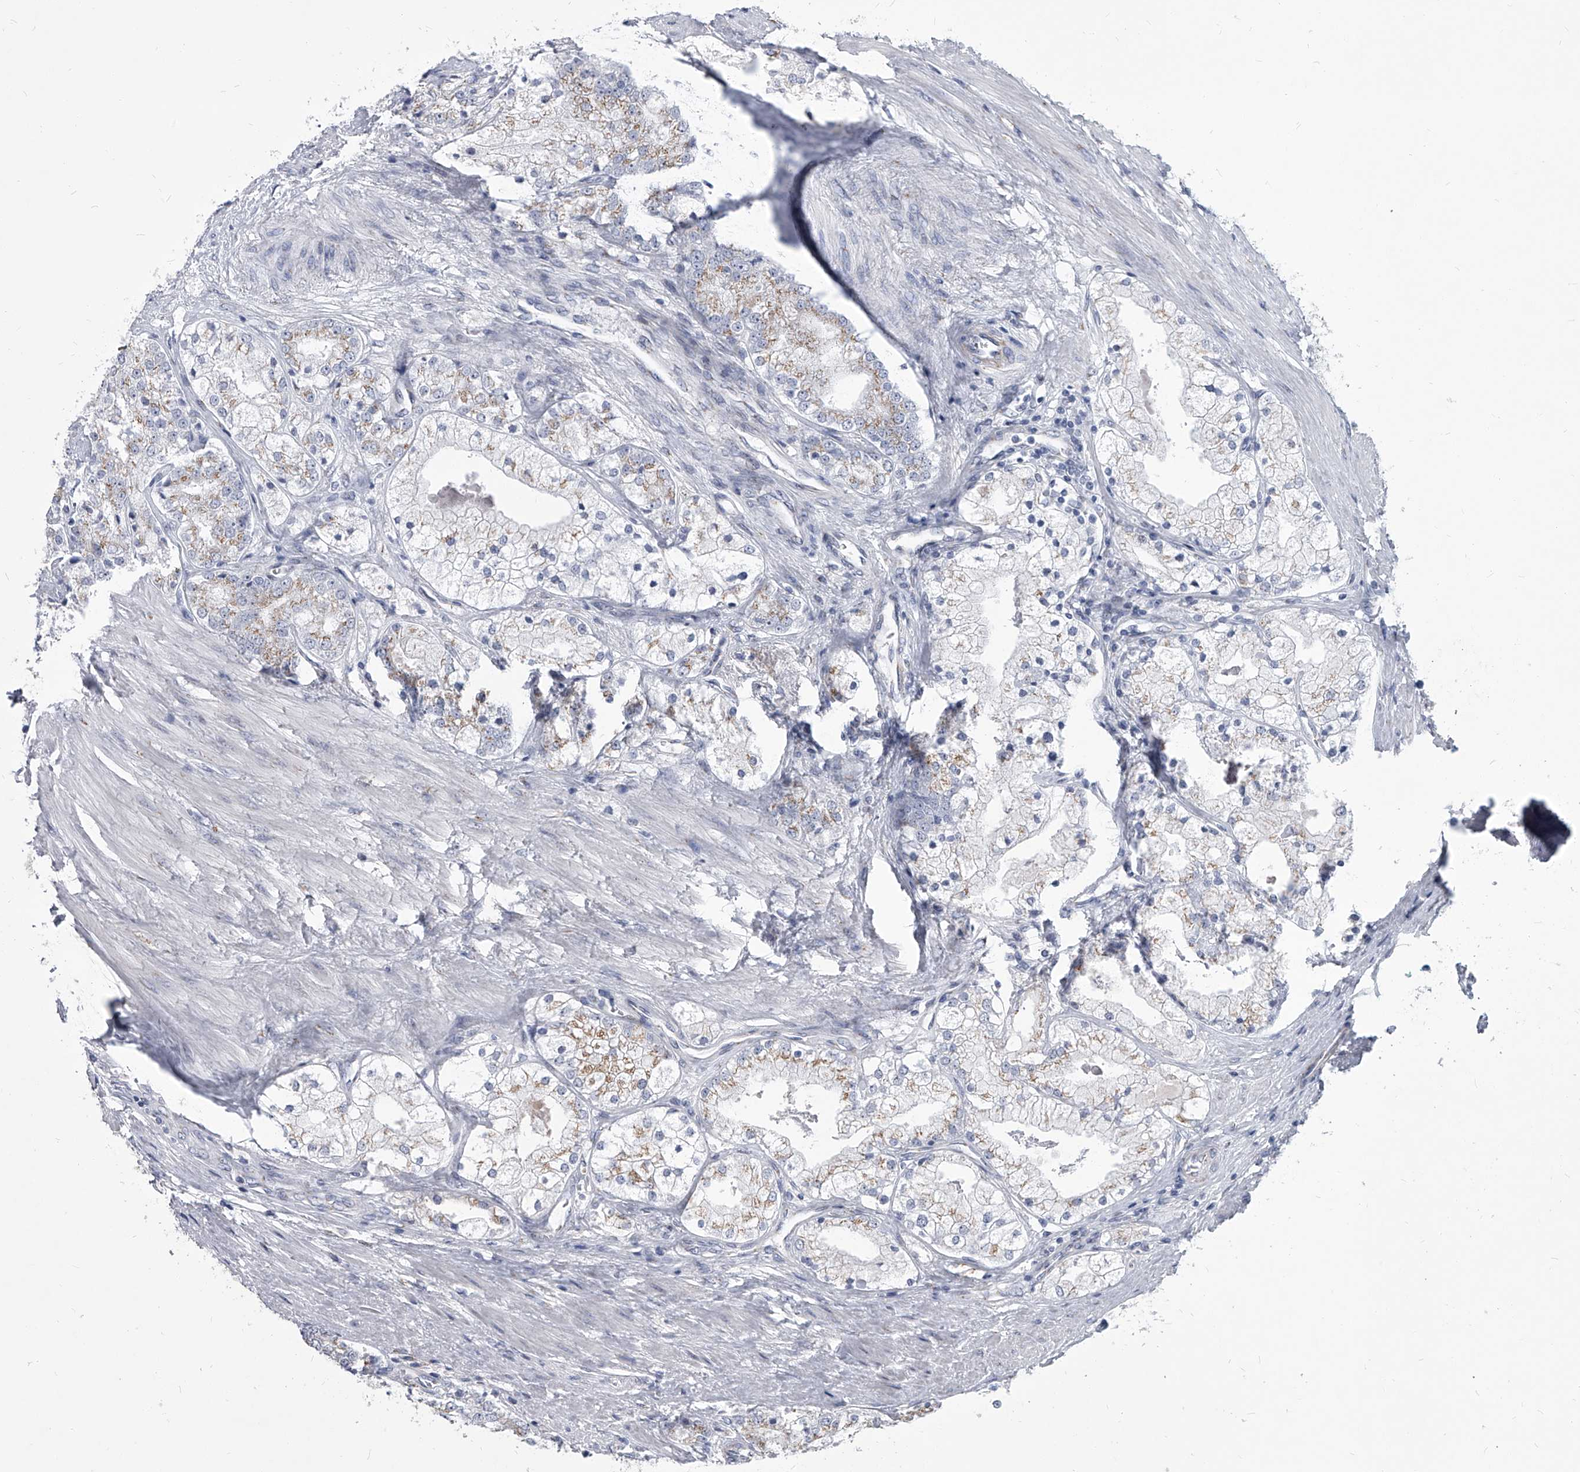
{"staining": {"intensity": "weak", "quantity": "25%-75%", "location": "cytoplasmic/membranous"}, "tissue": "prostate cancer", "cell_type": "Tumor cells", "image_type": "cancer", "snomed": [{"axis": "morphology", "description": "Adenocarcinoma, High grade"}, {"axis": "topography", "description": "Prostate"}], "caption": "Protein staining by immunohistochemistry demonstrates weak cytoplasmic/membranous positivity in about 25%-75% of tumor cells in high-grade adenocarcinoma (prostate).", "gene": "EVA1C", "patient": {"sex": "male", "age": 50}}